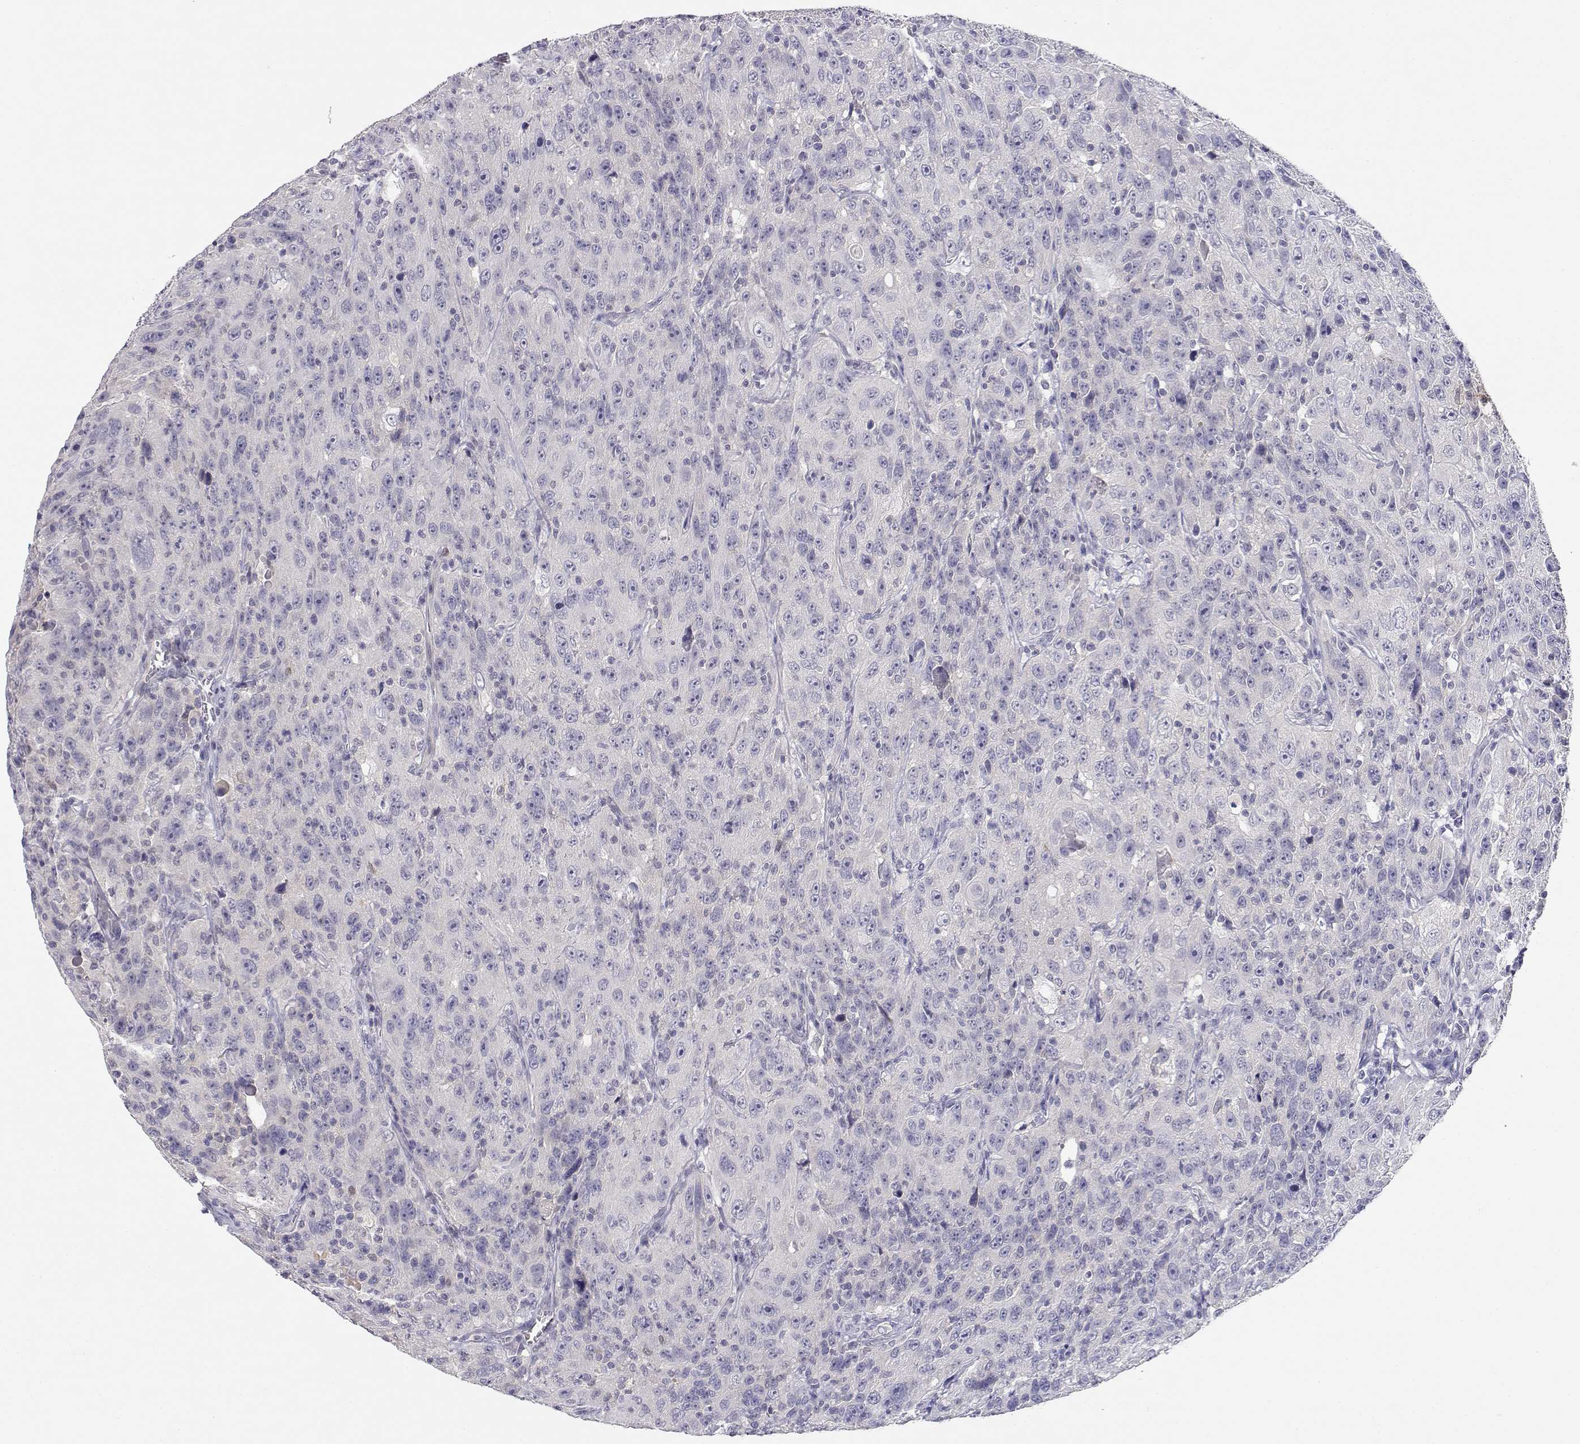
{"staining": {"intensity": "negative", "quantity": "none", "location": "none"}, "tissue": "urothelial cancer", "cell_type": "Tumor cells", "image_type": "cancer", "snomed": [{"axis": "morphology", "description": "Urothelial carcinoma, NOS"}, {"axis": "morphology", "description": "Urothelial carcinoma, High grade"}, {"axis": "topography", "description": "Urinary bladder"}], "caption": "Human transitional cell carcinoma stained for a protein using immunohistochemistry reveals no expression in tumor cells.", "gene": "ADA", "patient": {"sex": "female", "age": 73}}